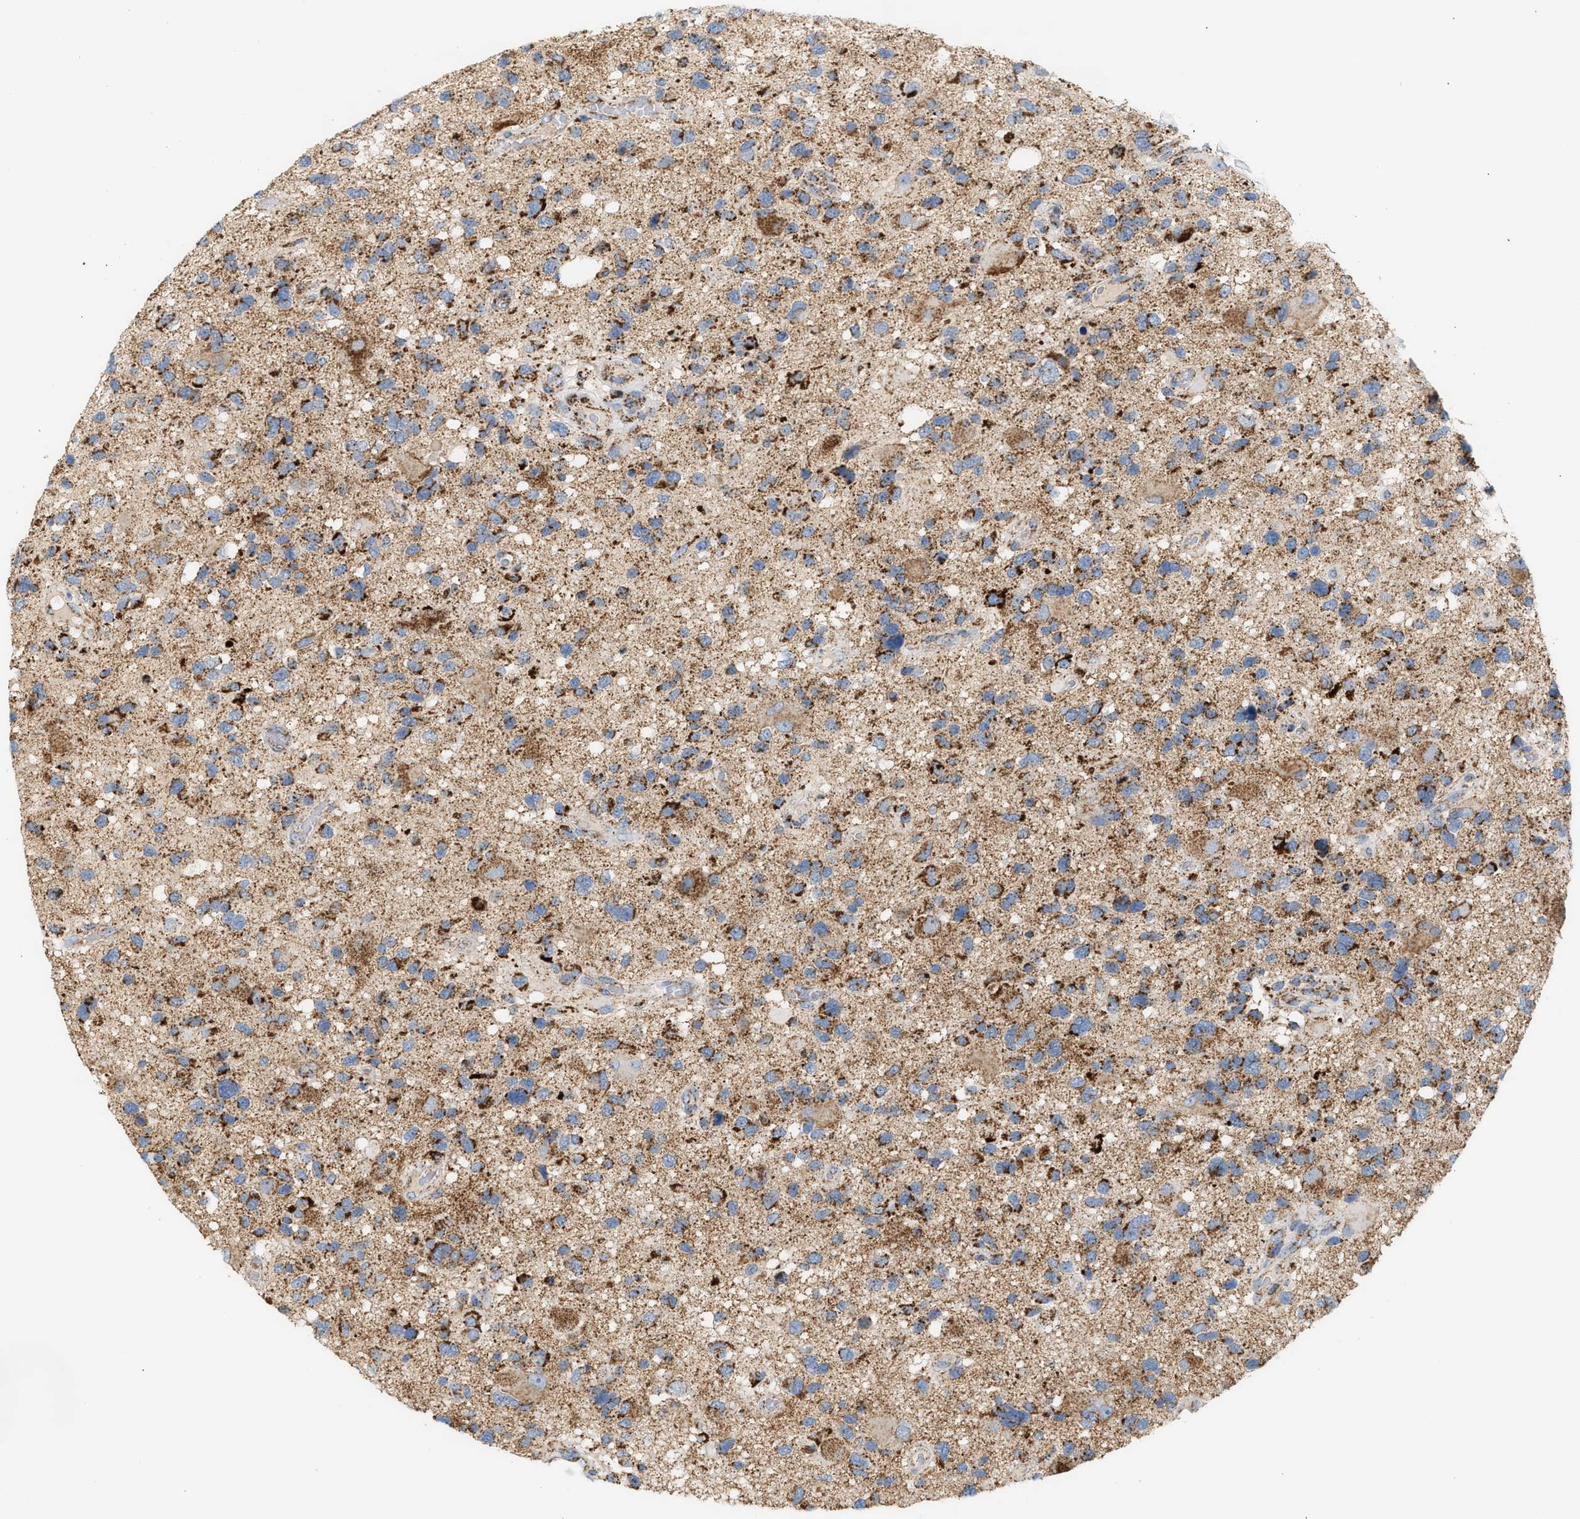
{"staining": {"intensity": "moderate", "quantity": ">75%", "location": "cytoplasmic/membranous"}, "tissue": "glioma", "cell_type": "Tumor cells", "image_type": "cancer", "snomed": [{"axis": "morphology", "description": "Glioma, malignant, High grade"}, {"axis": "topography", "description": "Brain"}], "caption": "A medium amount of moderate cytoplasmic/membranous positivity is appreciated in approximately >75% of tumor cells in malignant high-grade glioma tissue. The staining was performed using DAB to visualize the protein expression in brown, while the nuclei were stained in blue with hematoxylin (Magnification: 20x).", "gene": "OGDH", "patient": {"sex": "male", "age": 33}}